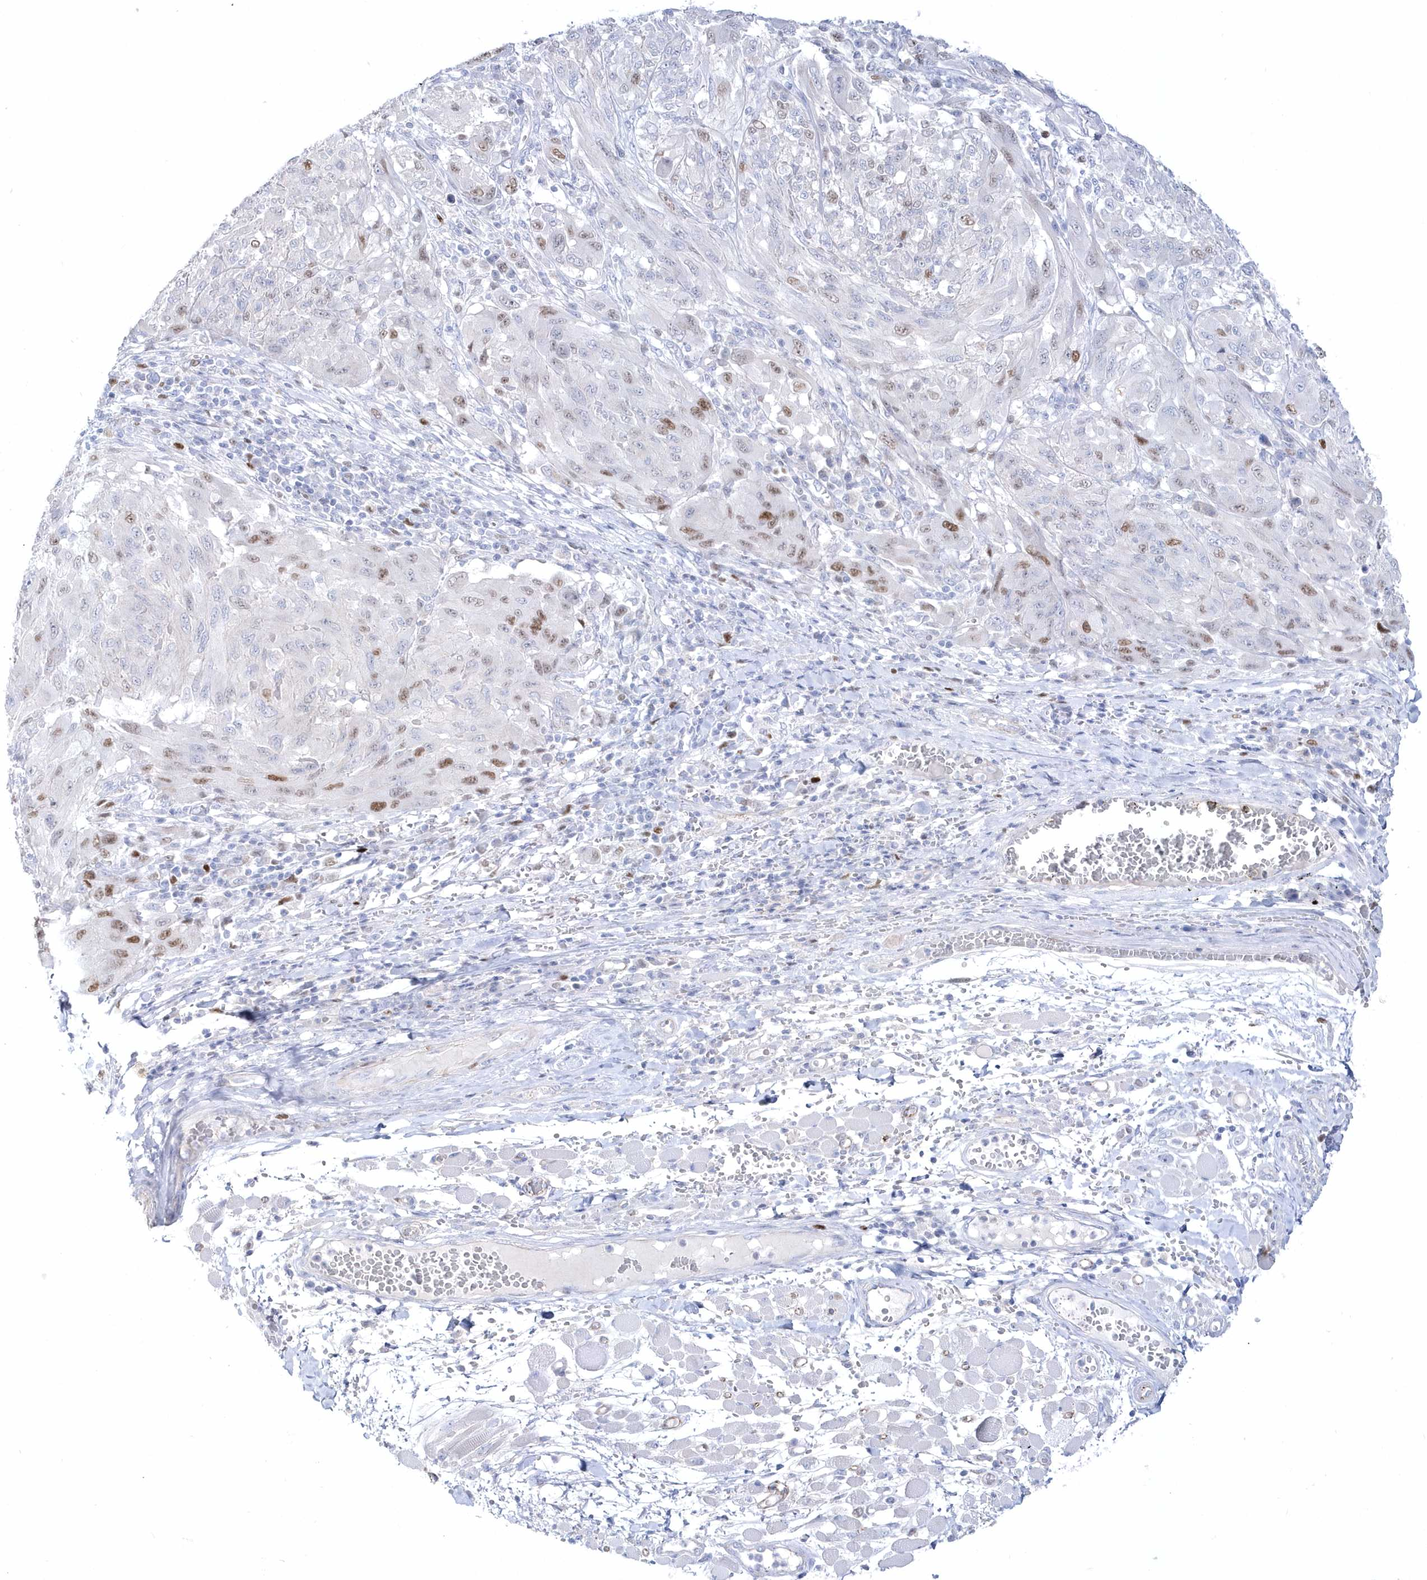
{"staining": {"intensity": "moderate", "quantity": "<25%", "location": "nuclear"}, "tissue": "melanoma", "cell_type": "Tumor cells", "image_type": "cancer", "snomed": [{"axis": "morphology", "description": "Malignant melanoma, NOS"}, {"axis": "topography", "description": "Skin"}], "caption": "The image exhibits immunohistochemical staining of melanoma. There is moderate nuclear expression is identified in approximately <25% of tumor cells. The staining was performed using DAB, with brown indicating positive protein expression. Nuclei are stained blue with hematoxylin.", "gene": "TMCO6", "patient": {"sex": "female", "age": 91}}